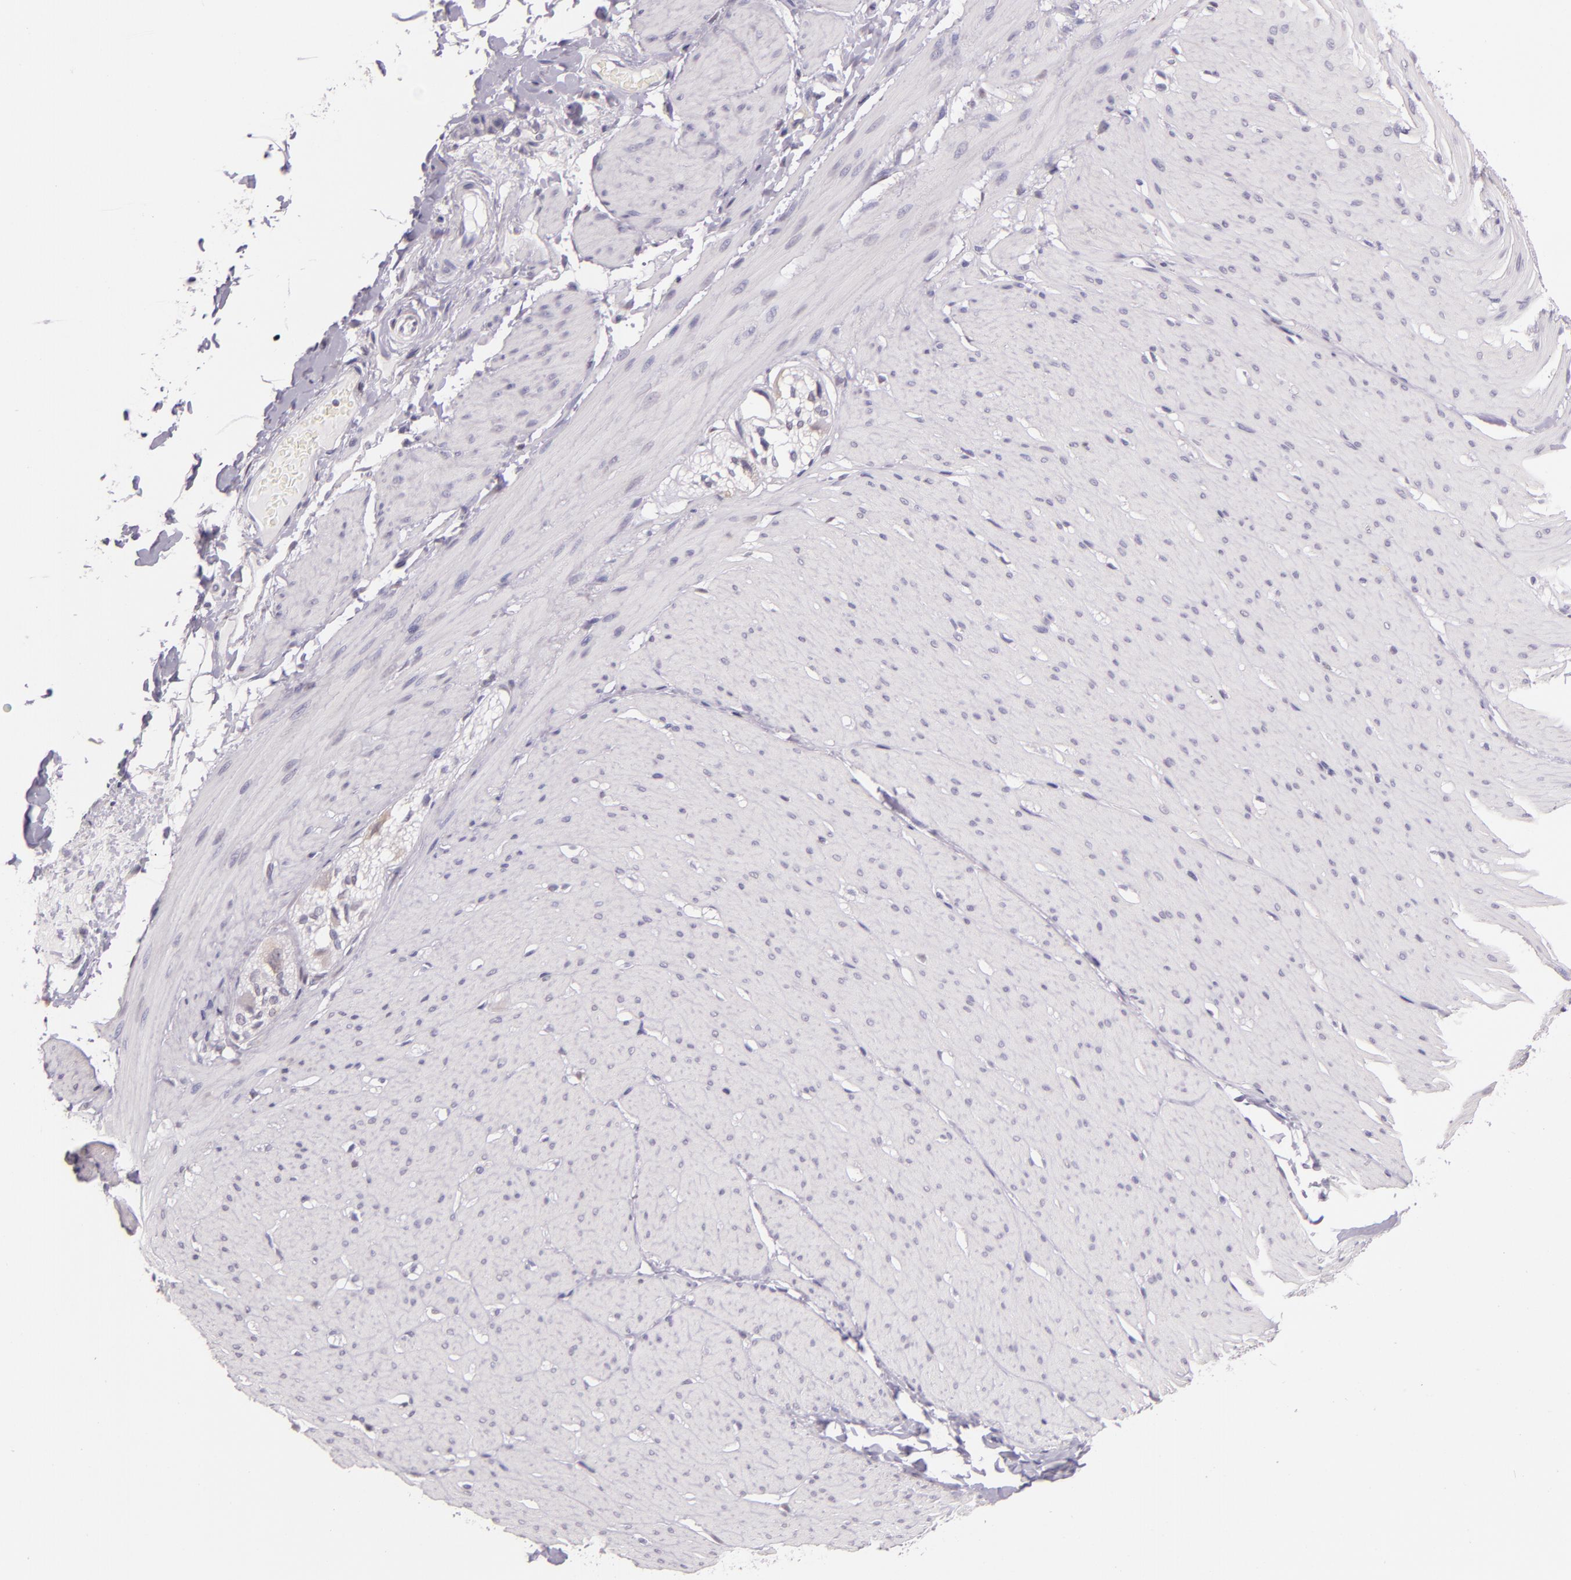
{"staining": {"intensity": "negative", "quantity": "none", "location": "none"}, "tissue": "smooth muscle", "cell_type": "Smooth muscle cells", "image_type": "normal", "snomed": [{"axis": "morphology", "description": "Normal tissue, NOS"}, {"axis": "topography", "description": "Smooth muscle"}, {"axis": "topography", "description": "Colon"}], "caption": "Immunohistochemistry (IHC) of normal smooth muscle exhibits no staining in smooth muscle cells.", "gene": "HSPA8", "patient": {"sex": "male", "age": 67}}